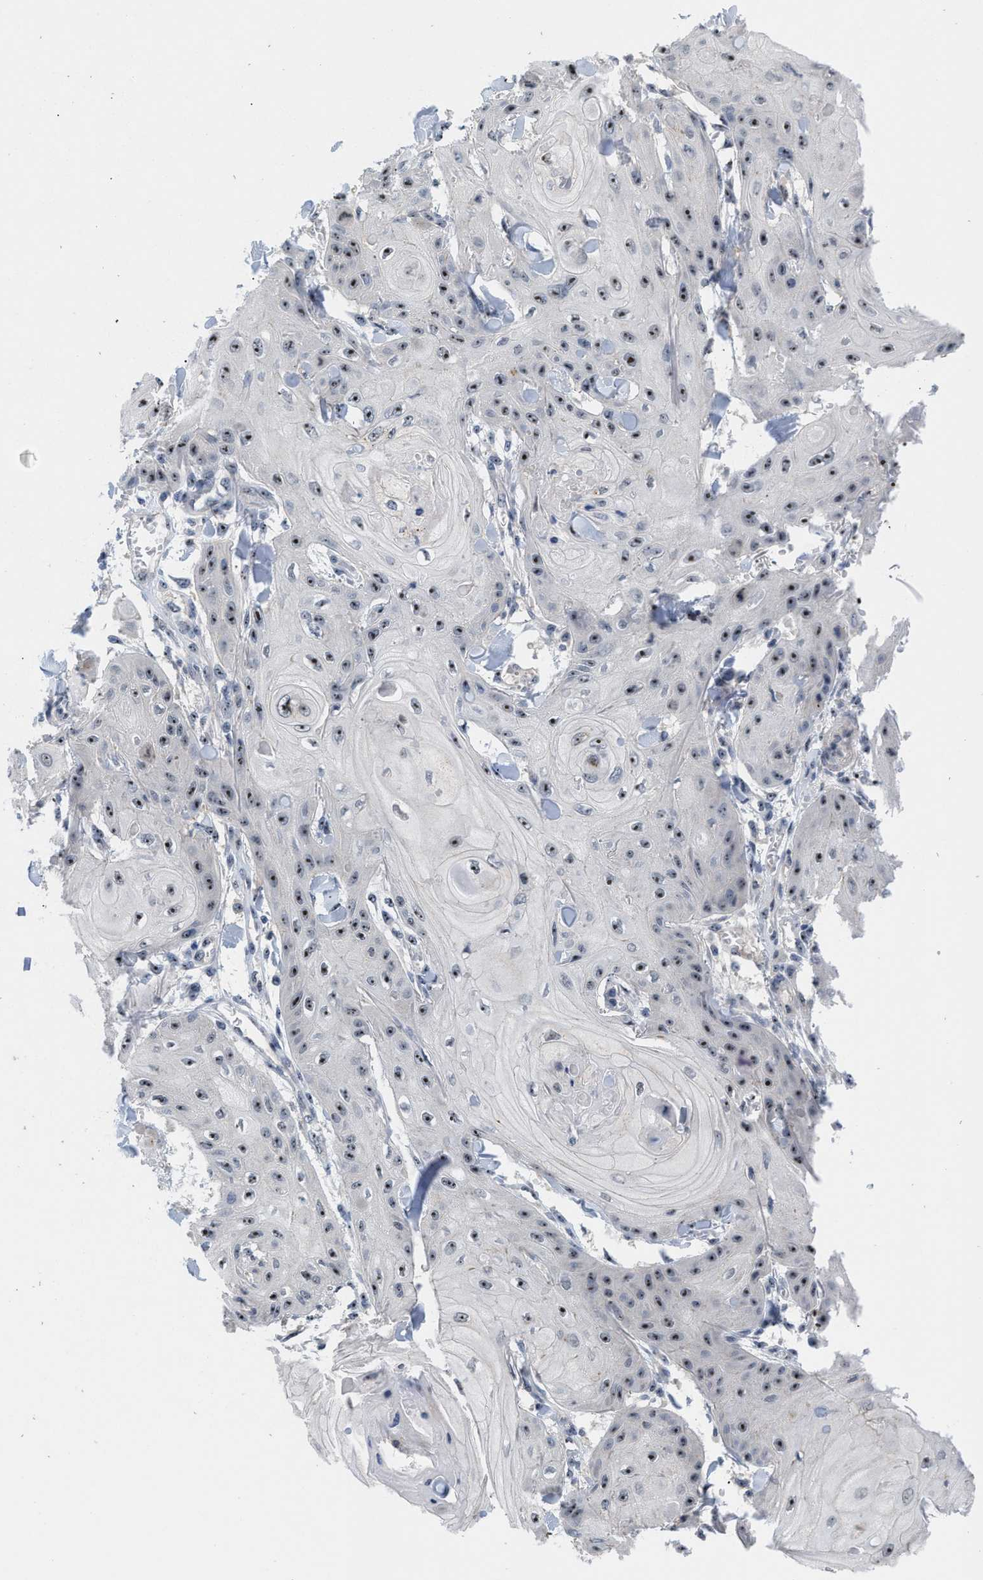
{"staining": {"intensity": "moderate", "quantity": ">75%", "location": "nuclear"}, "tissue": "skin cancer", "cell_type": "Tumor cells", "image_type": "cancer", "snomed": [{"axis": "morphology", "description": "Squamous cell carcinoma, NOS"}, {"axis": "topography", "description": "Skin"}], "caption": "Brown immunohistochemical staining in human skin squamous cell carcinoma demonstrates moderate nuclear positivity in approximately >75% of tumor cells.", "gene": "NOP58", "patient": {"sex": "male", "age": 74}}